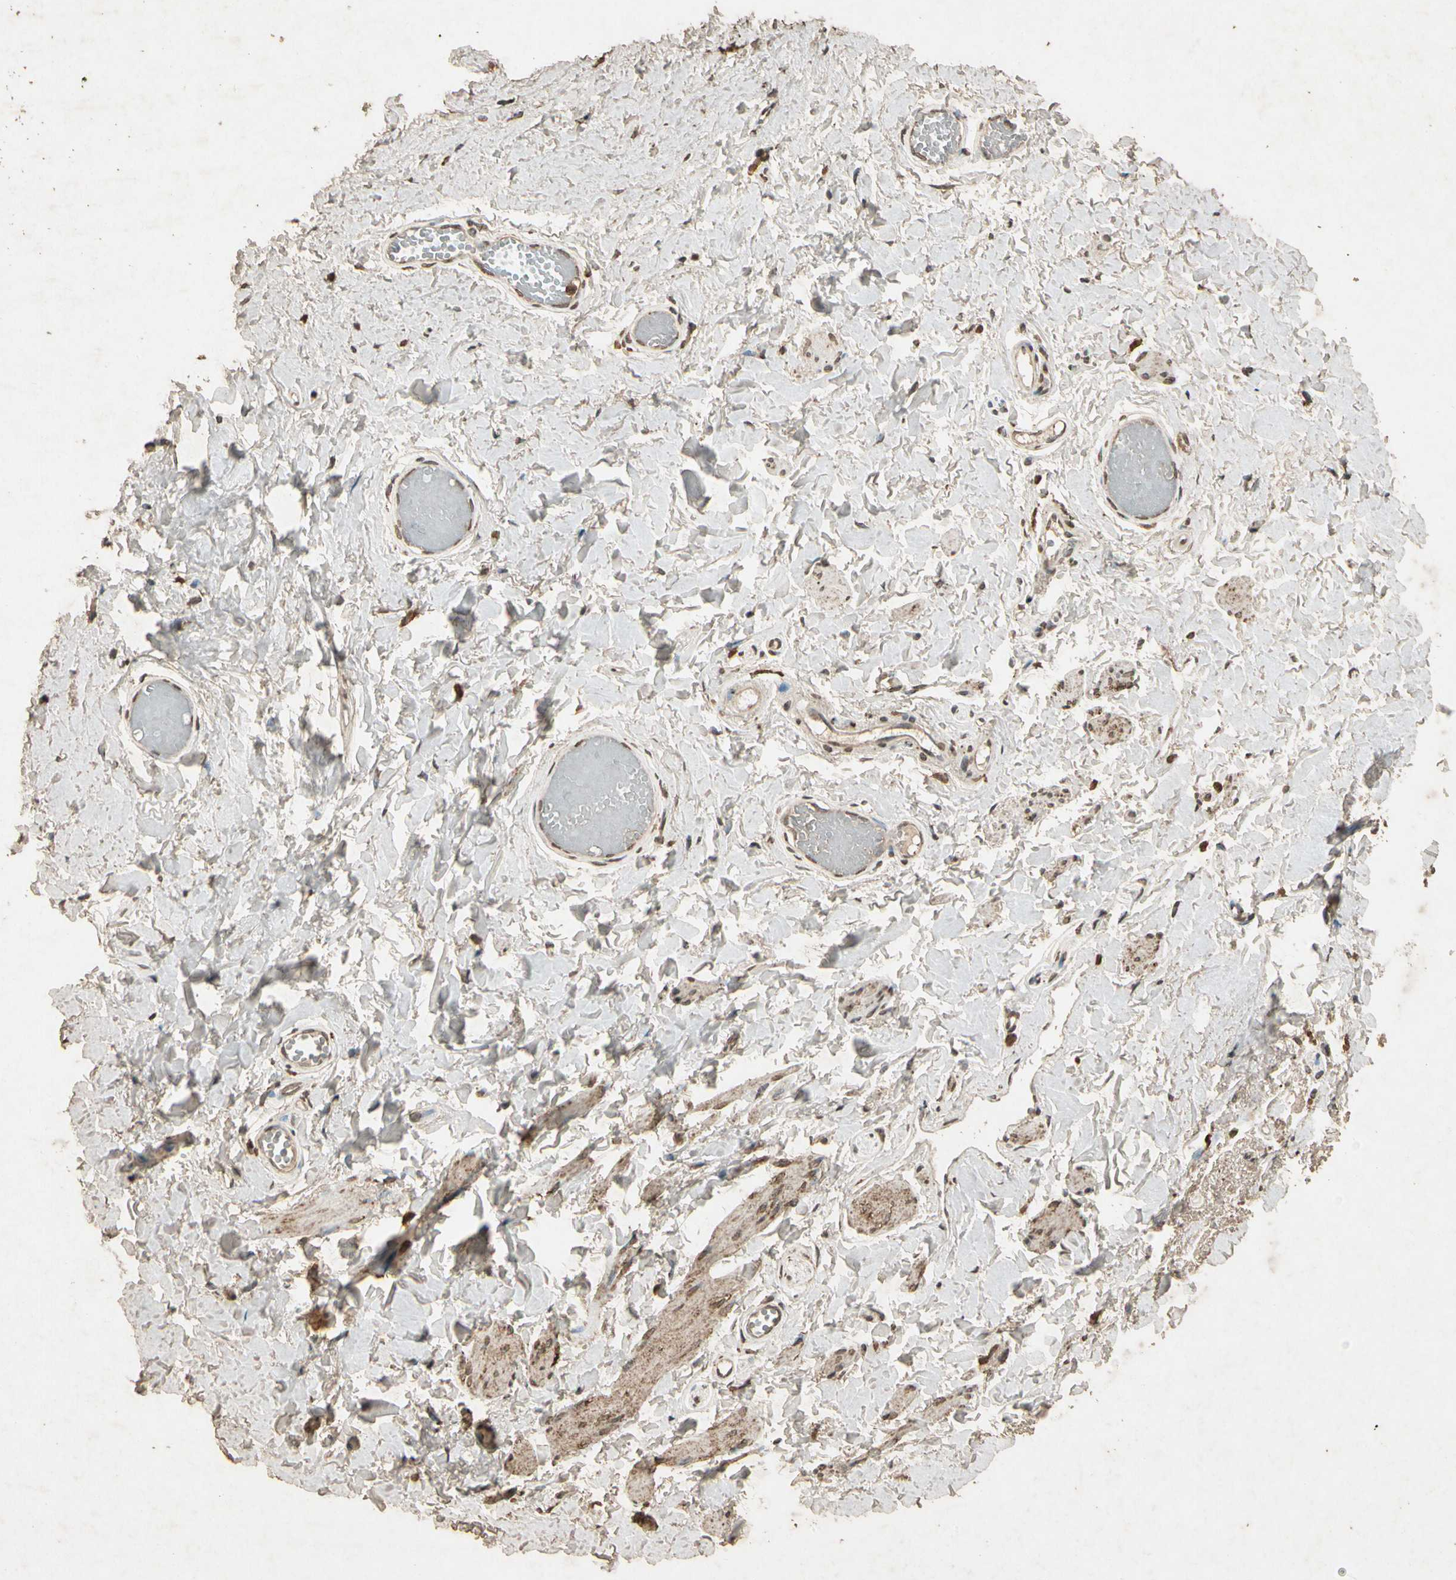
{"staining": {"intensity": "moderate", "quantity": "25%-75%", "location": "cytoplasmic/membranous"}, "tissue": "skin", "cell_type": "Epidermal cells", "image_type": "normal", "snomed": [{"axis": "morphology", "description": "Normal tissue, NOS"}, {"axis": "morphology", "description": "Inflammation, NOS"}, {"axis": "topography", "description": "Vulva"}], "caption": "DAB (3,3'-diaminobenzidine) immunohistochemical staining of normal human skin shows moderate cytoplasmic/membranous protein staining in about 25%-75% of epidermal cells.", "gene": "GC", "patient": {"sex": "female", "age": 84}}